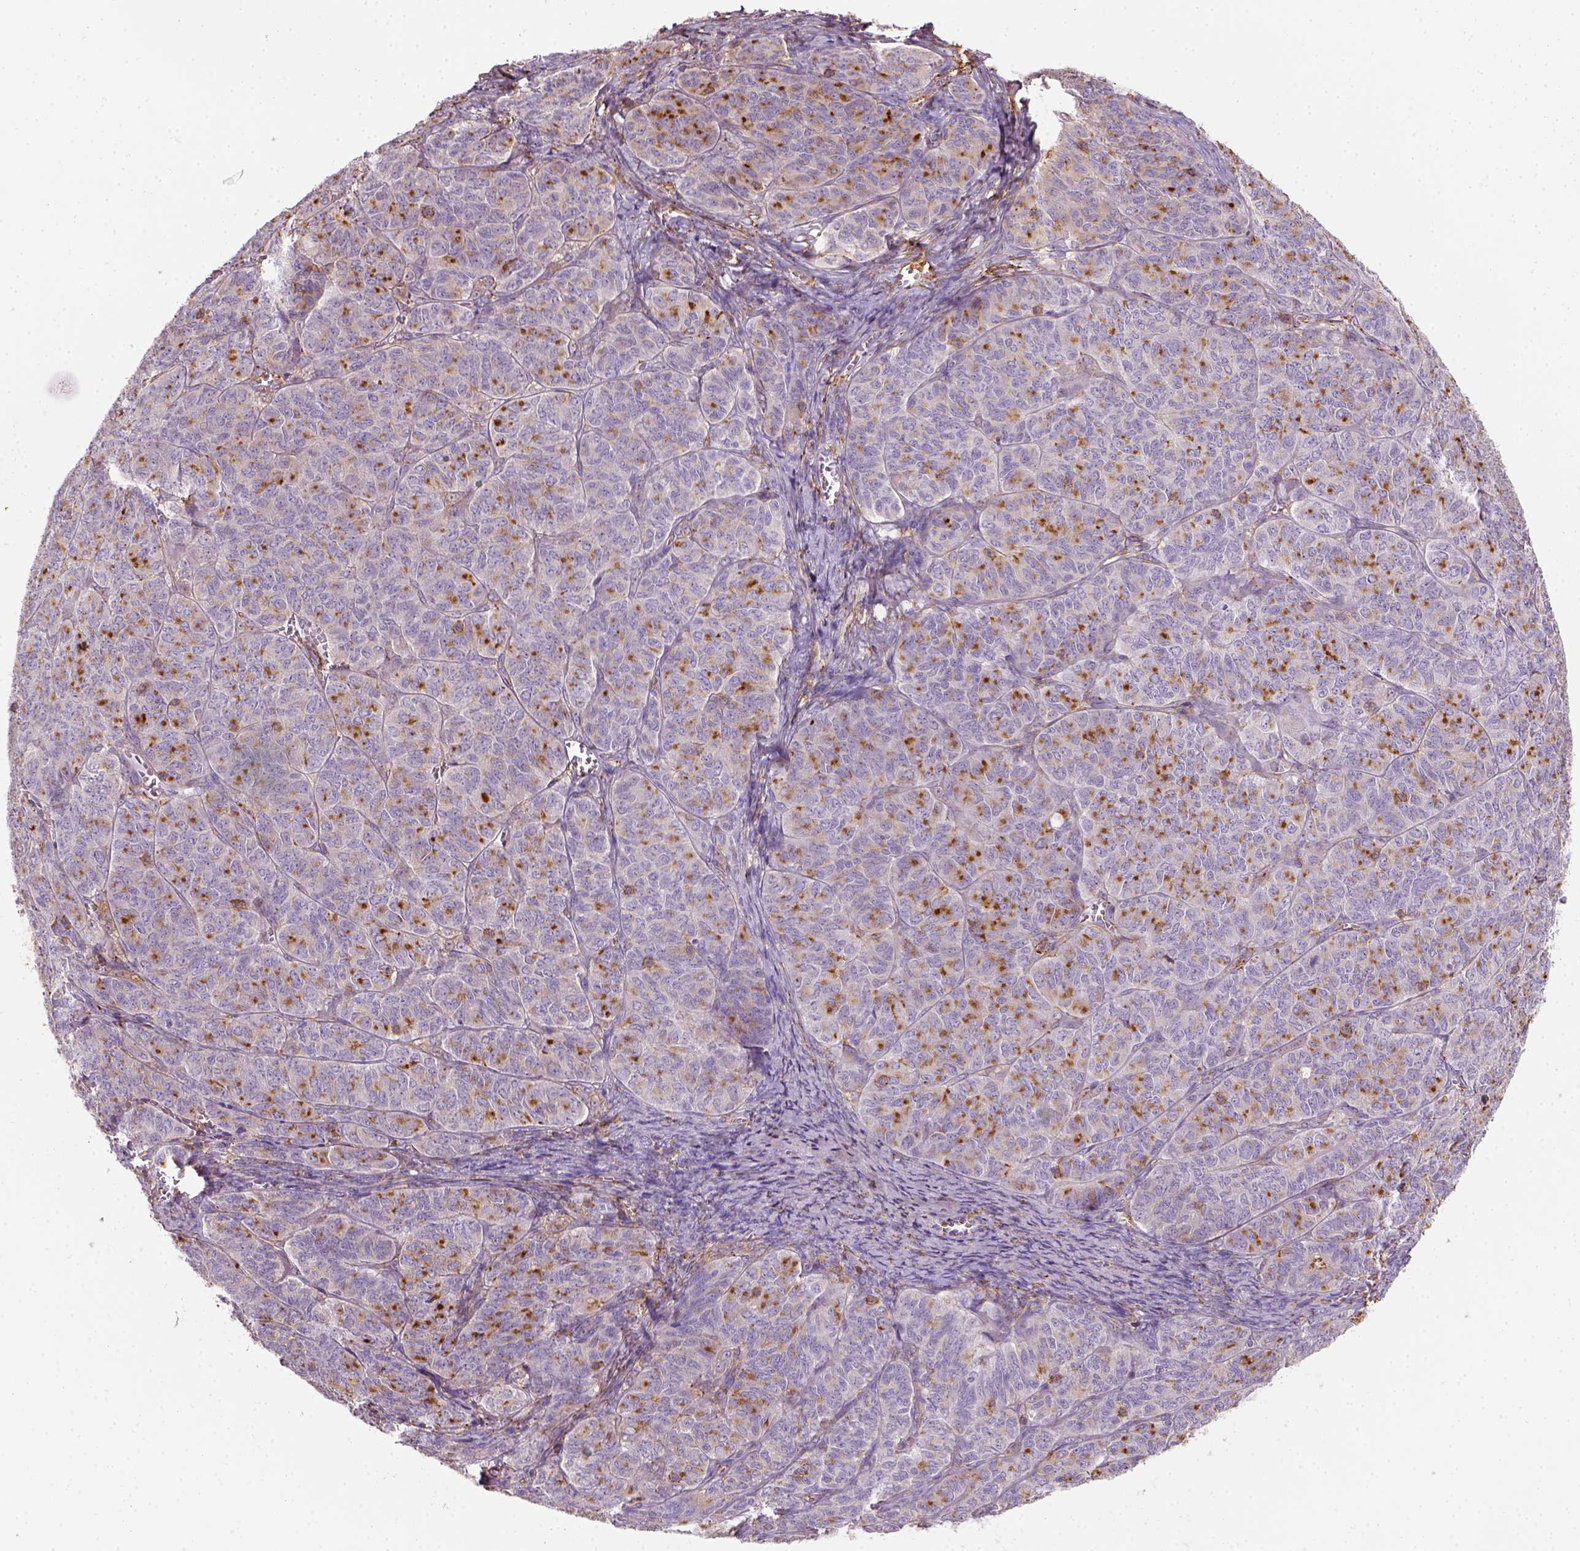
{"staining": {"intensity": "strong", "quantity": "25%-75%", "location": "cytoplasmic/membranous"}, "tissue": "ovarian cancer", "cell_type": "Tumor cells", "image_type": "cancer", "snomed": [{"axis": "morphology", "description": "Carcinoma, endometroid"}, {"axis": "topography", "description": "Ovary"}], "caption": "Strong cytoplasmic/membranous staining is identified in about 25%-75% of tumor cells in ovarian cancer. (IHC, brightfield microscopy, high magnification).", "gene": "GPRC5D", "patient": {"sex": "female", "age": 80}}